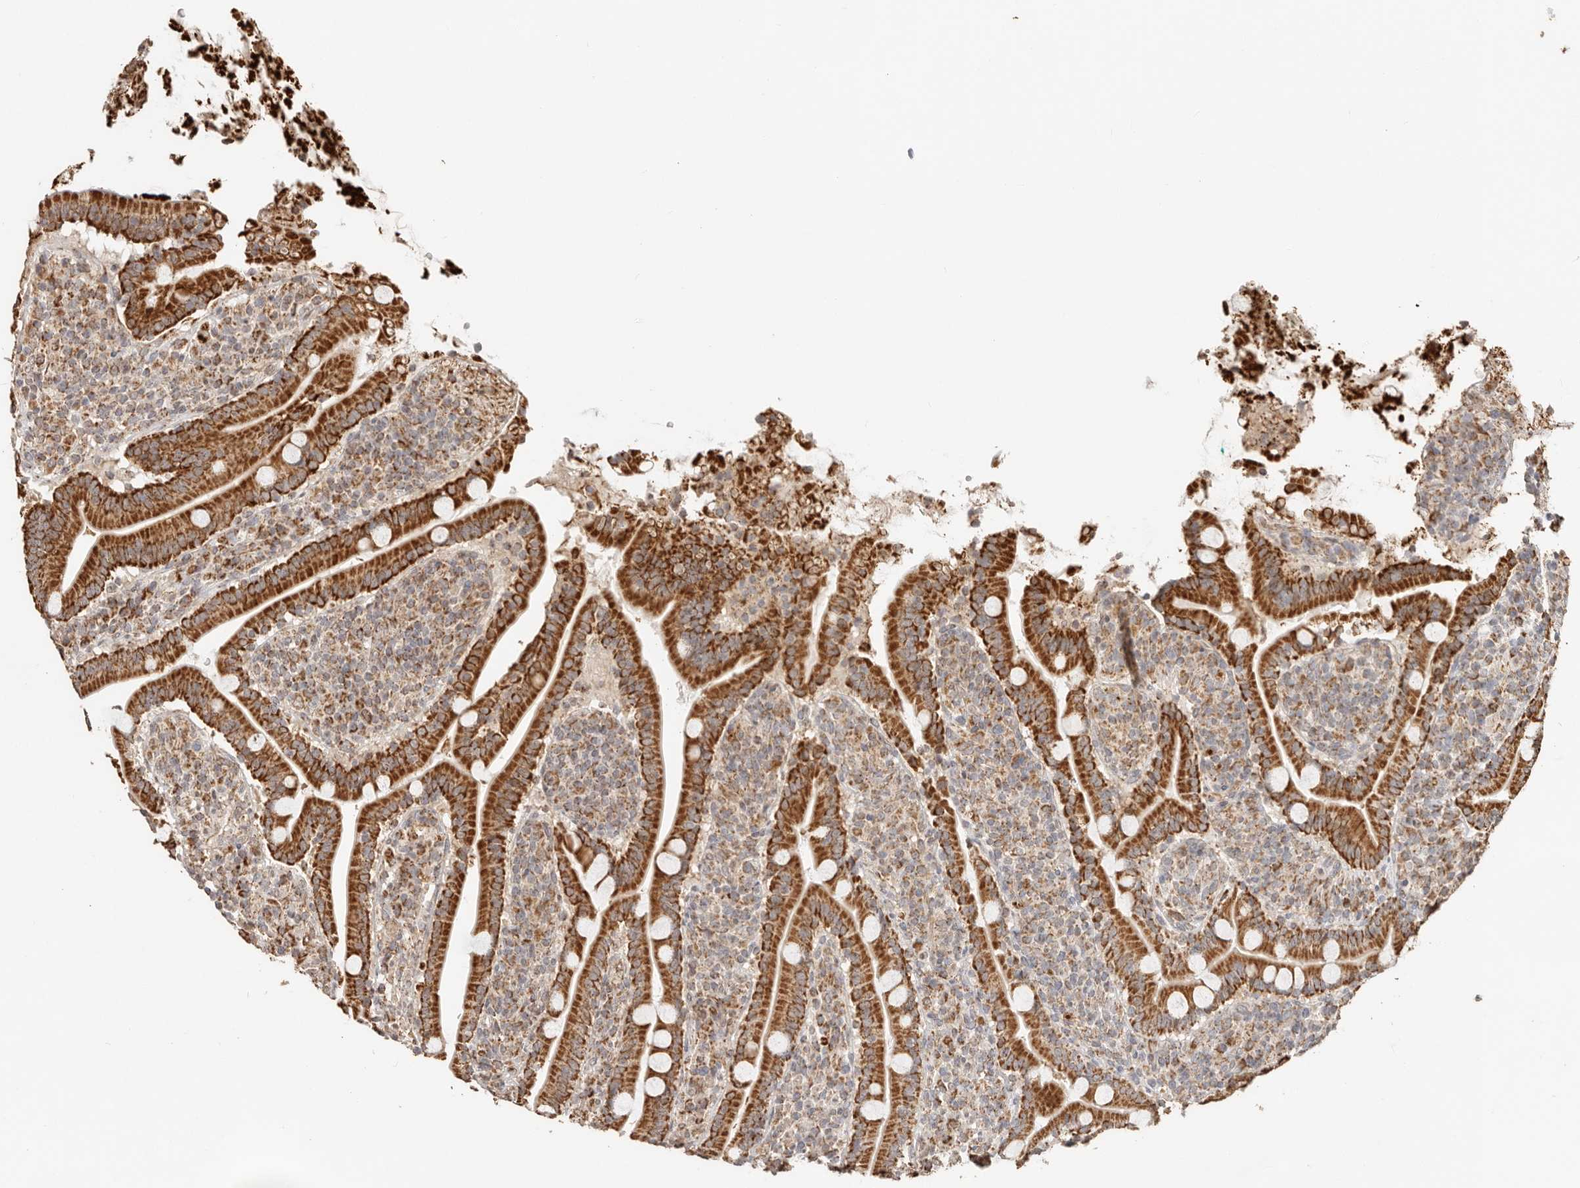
{"staining": {"intensity": "strong", "quantity": ">75%", "location": "cytoplasmic/membranous"}, "tissue": "duodenum", "cell_type": "Glandular cells", "image_type": "normal", "snomed": [{"axis": "morphology", "description": "Normal tissue, NOS"}, {"axis": "topography", "description": "Duodenum"}], "caption": "High-magnification brightfield microscopy of benign duodenum stained with DAB (3,3'-diaminobenzidine) (brown) and counterstained with hematoxylin (blue). glandular cells exhibit strong cytoplasmic/membranous staining is identified in about>75% of cells.", "gene": "NDUFB11", "patient": {"sex": "male", "age": 35}}